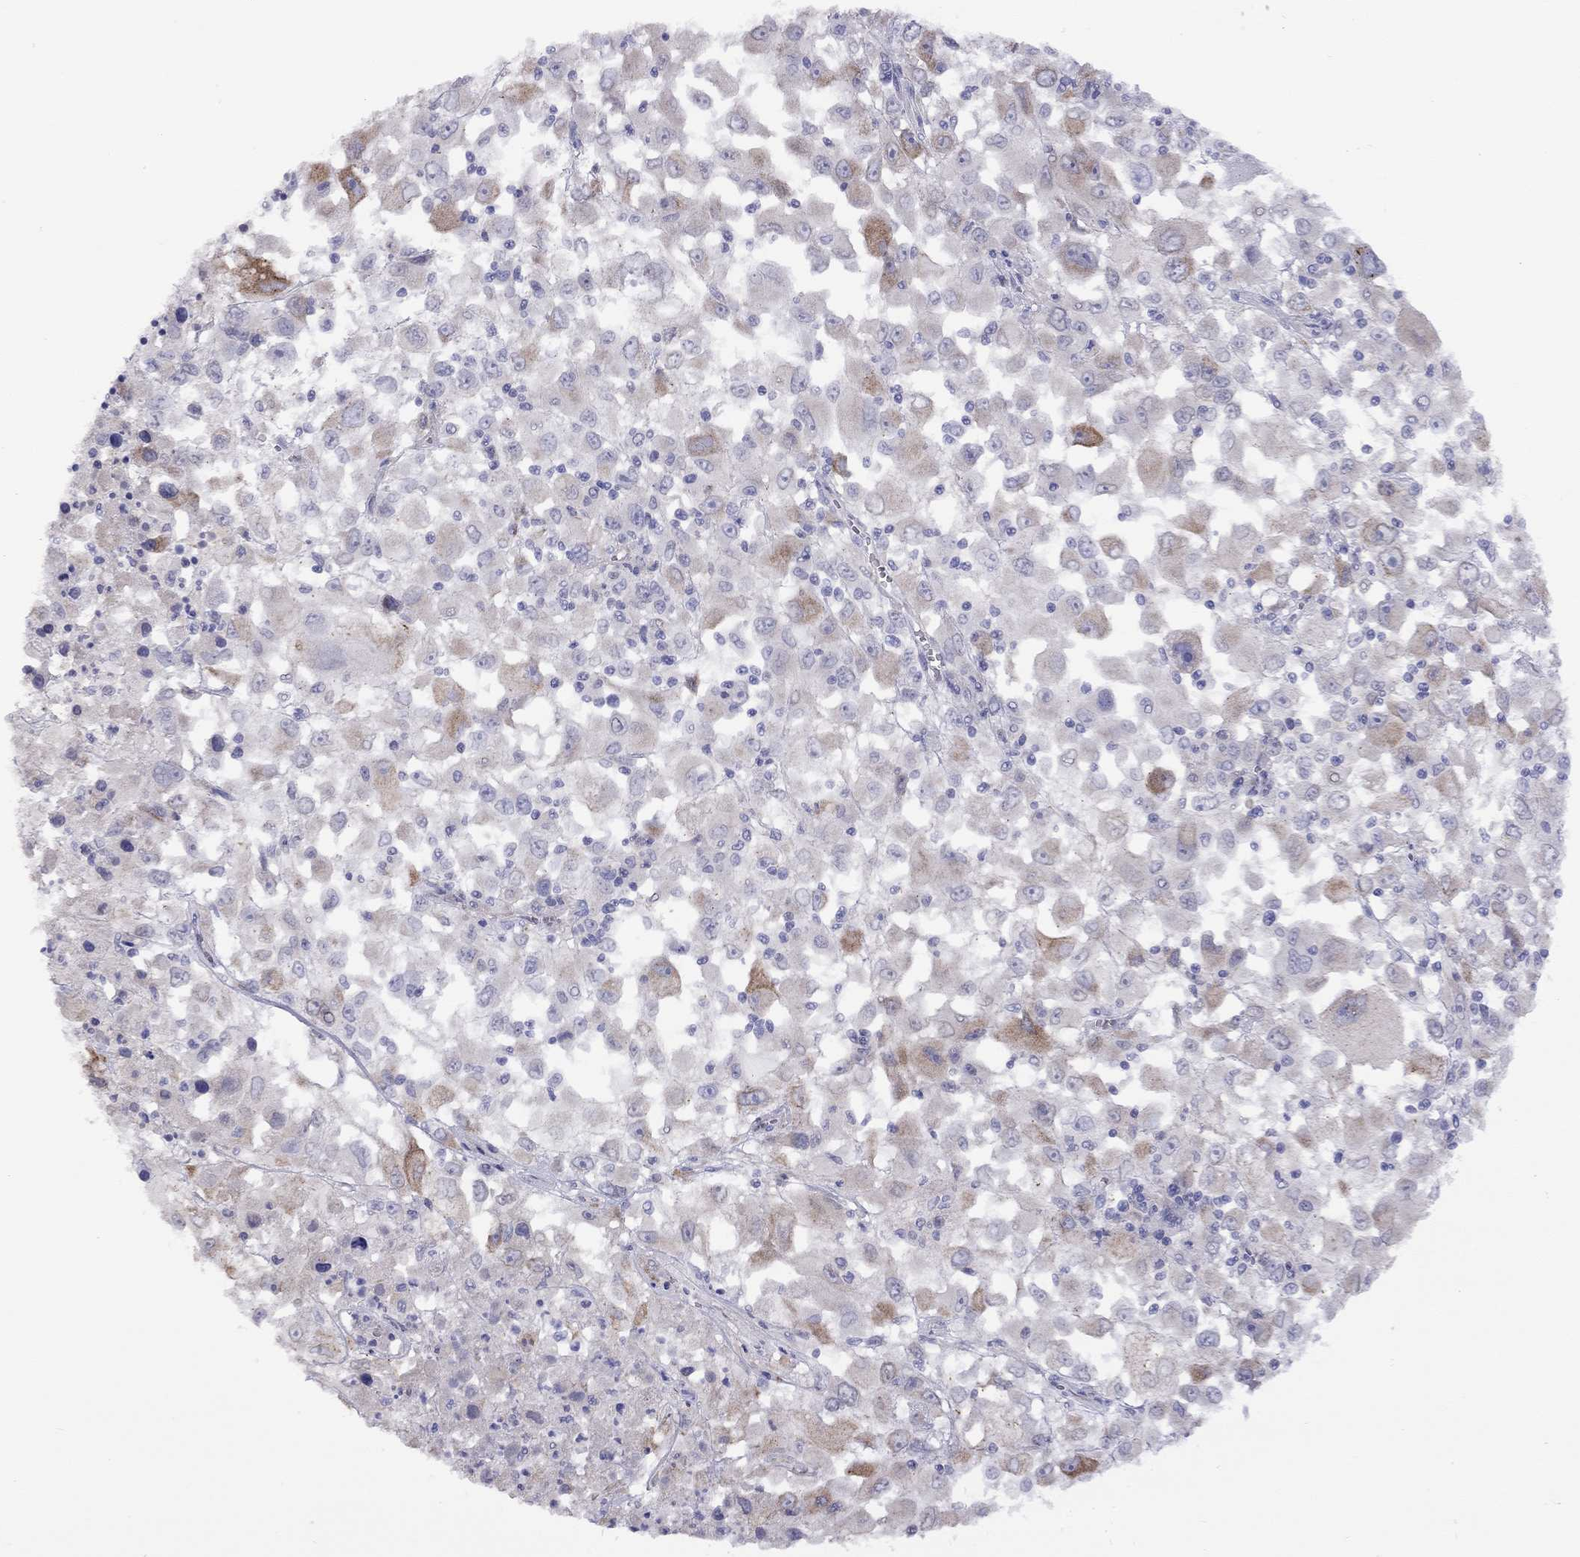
{"staining": {"intensity": "moderate", "quantity": "<25%", "location": "cytoplasmic/membranous"}, "tissue": "melanoma", "cell_type": "Tumor cells", "image_type": "cancer", "snomed": [{"axis": "morphology", "description": "Malignant melanoma, Metastatic site"}, {"axis": "topography", "description": "Soft tissue"}], "caption": "IHC image of neoplastic tissue: human malignant melanoma (metastatic site) stained using immunohistochemistry exhibits low levels of moderate protein expression localized specifically in the cytoplasmic/membranous of tumor cells, appearing as a cytoplasmic/membranous brown color.", "gene": "CPNE4", "patient": {"sex": "male", "age": 50}}